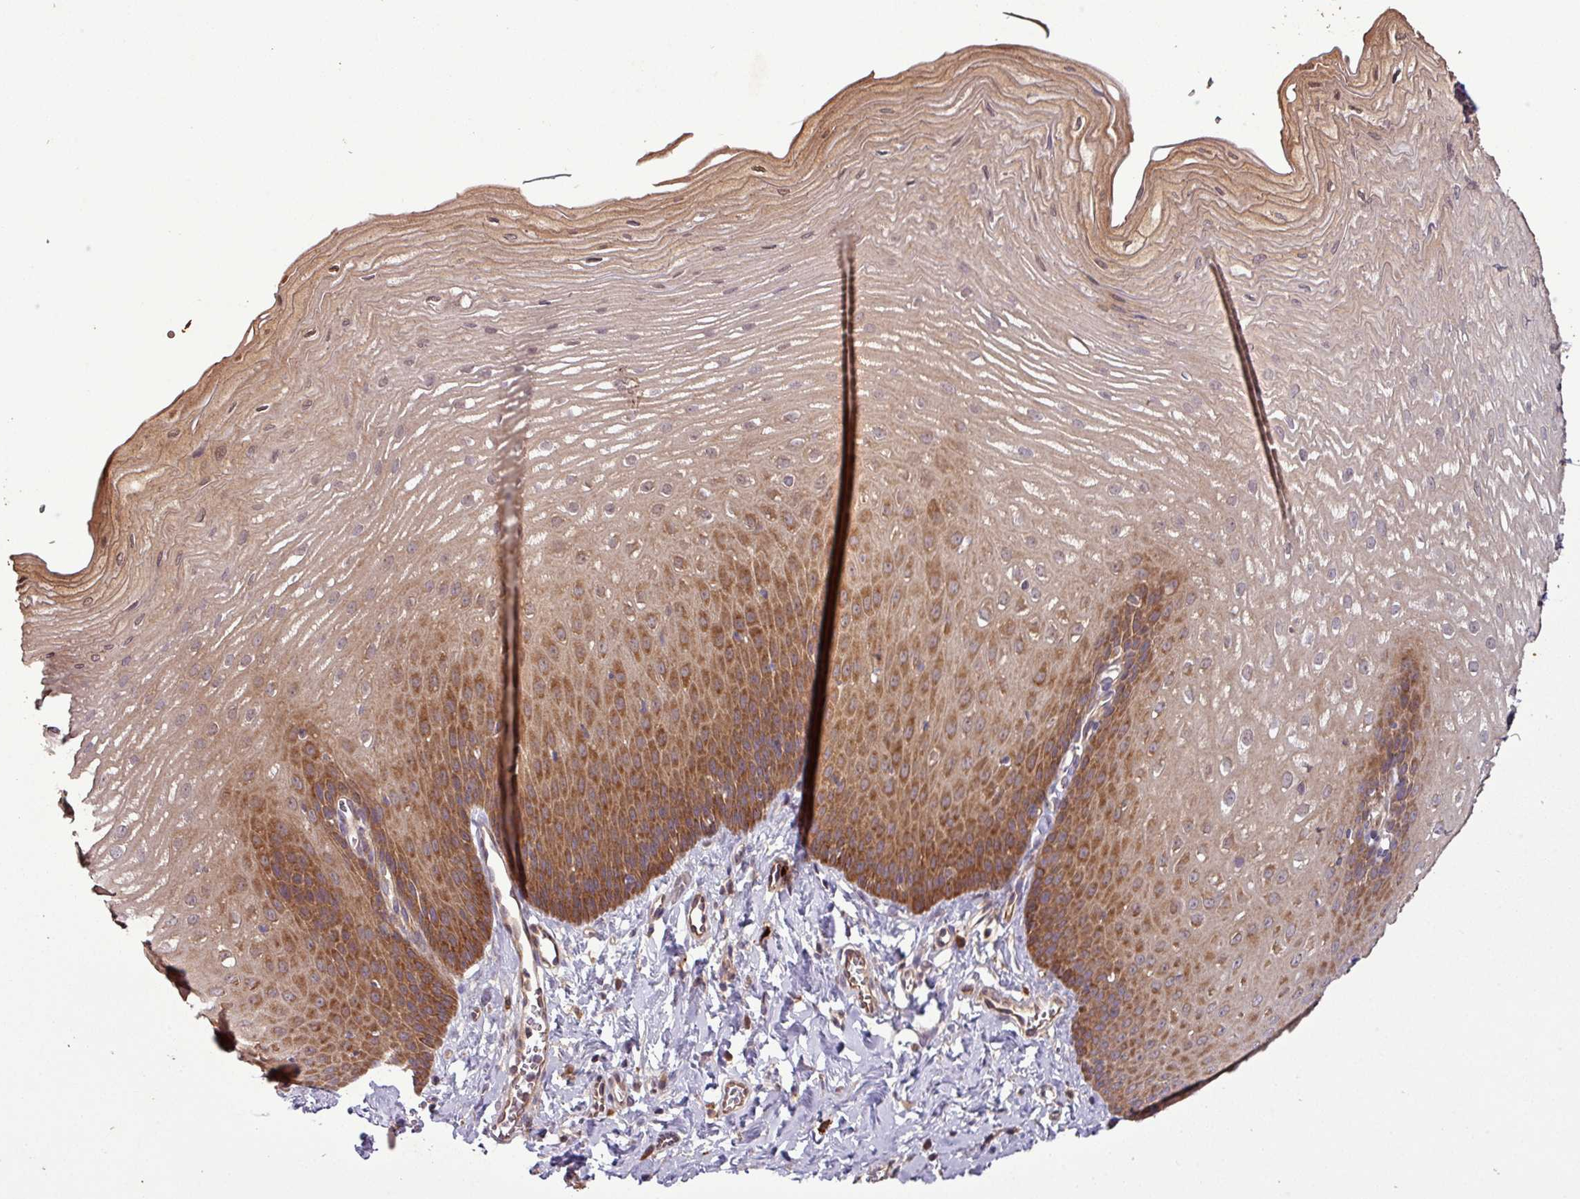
{"staining": {"intensity": "strong", "quantity": ">75%", "location": "cytoplasmic/membranous"}, "tissue": "esophagus", "cell_type": "Squamous epithelial cells", "image_type": "normal", "snomed": [{"axis": "morphology", "description": "Normal tissue, NOS"}, {"axis": "topography", "description": "Esophagus"}], "caption": "Immunohistochemistry (DAB) staining of unremarkable esophagus reveals strong cytoplasmic/membranous protein expression in approximately >75% of squamous epithelial cells.", "gene": "SIRPB2", "patient": {"sex": "male", "age": 70}}